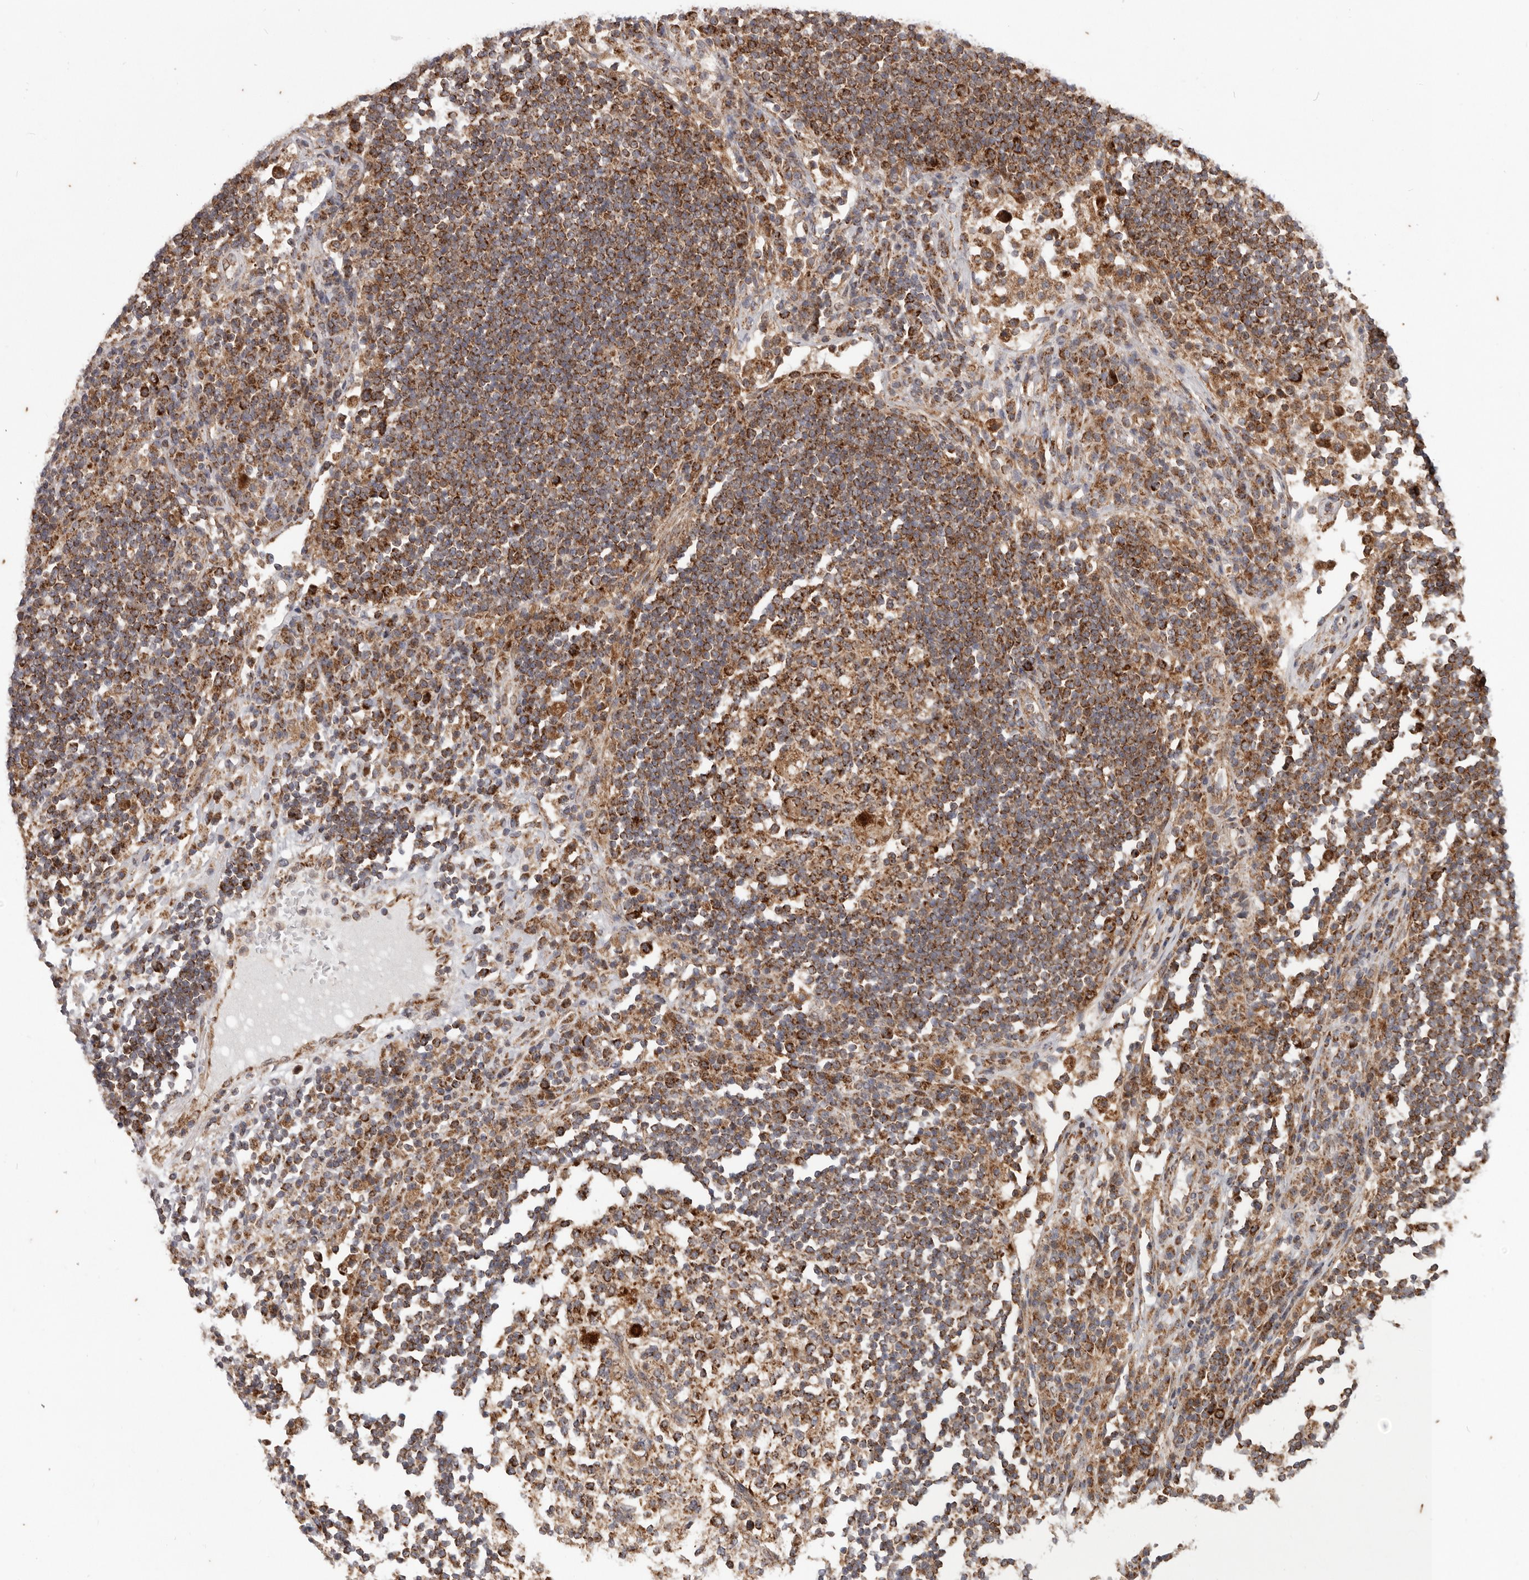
{"staining": {"intensity": "strong", "quantity": "25%-75%", "location": "cytoplasmic/membranous"}, "tissue": "lymph node", "cell_type": "Germinal center cells", "image_type": "normal", "snomed": [{"axis": "morphology", "description": "Normal tissue, NOS"}, {"axis": "topography", "description": "Lymph node"}], "caption": "Lymph node stained with DAB (3,3'-diaminobenzidine) immunohistochemistry (IHC) reveals high levels of strong cytoplasmic/membranous expression in approximately 25%-75% of germinal center cells. The protein of interest is stained brown, and the nuclei are stained in blue (DAB IHC with brightfield microscopy, high magnification).", "gene": "MRPS10", "patient": {"sex": "female", "age": 53}}